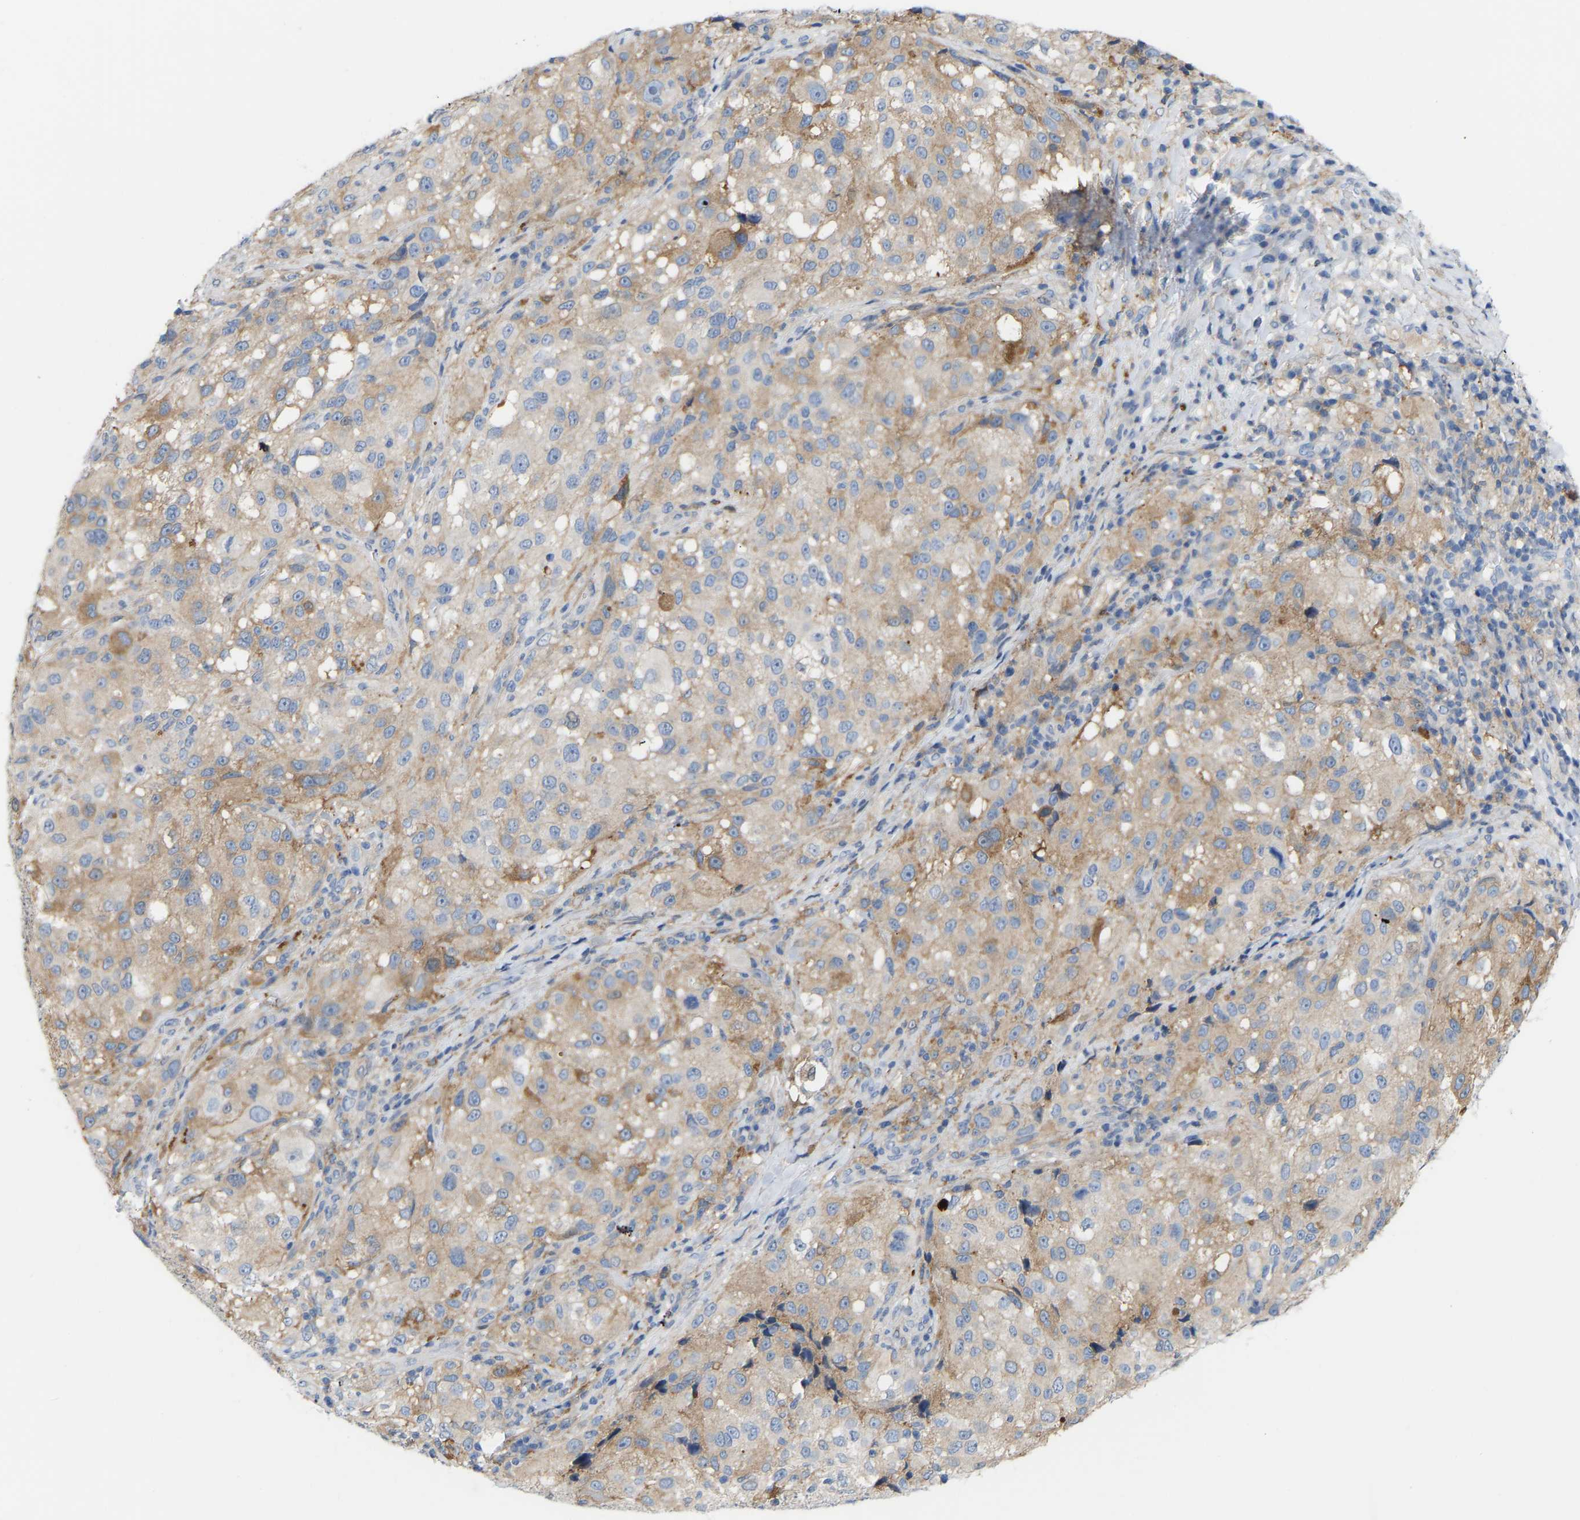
{"staining": {"intensity": "weak", "quantity": ">75%", "location": "cytoplasmic/membranous"}, "tissue": "melanoma", "cell_type": "Tumor cells", "image_type": "cancer", "snomed": [{"axis": "morphology", "description": "Necrosis, NOS"}, {"axis": "morphology", "description": "Malignant melanoma, NOS"}, {"axis": "topography", "description": "Skin"}], "caption": "The photomicrograph displays a brown stain indicating the presence of a protein in the cytoplasmic/membranous of tumor cells in malignant melanoma.", "gene": "ABTB2", "patient": {"sex": "female", "age": 87}}